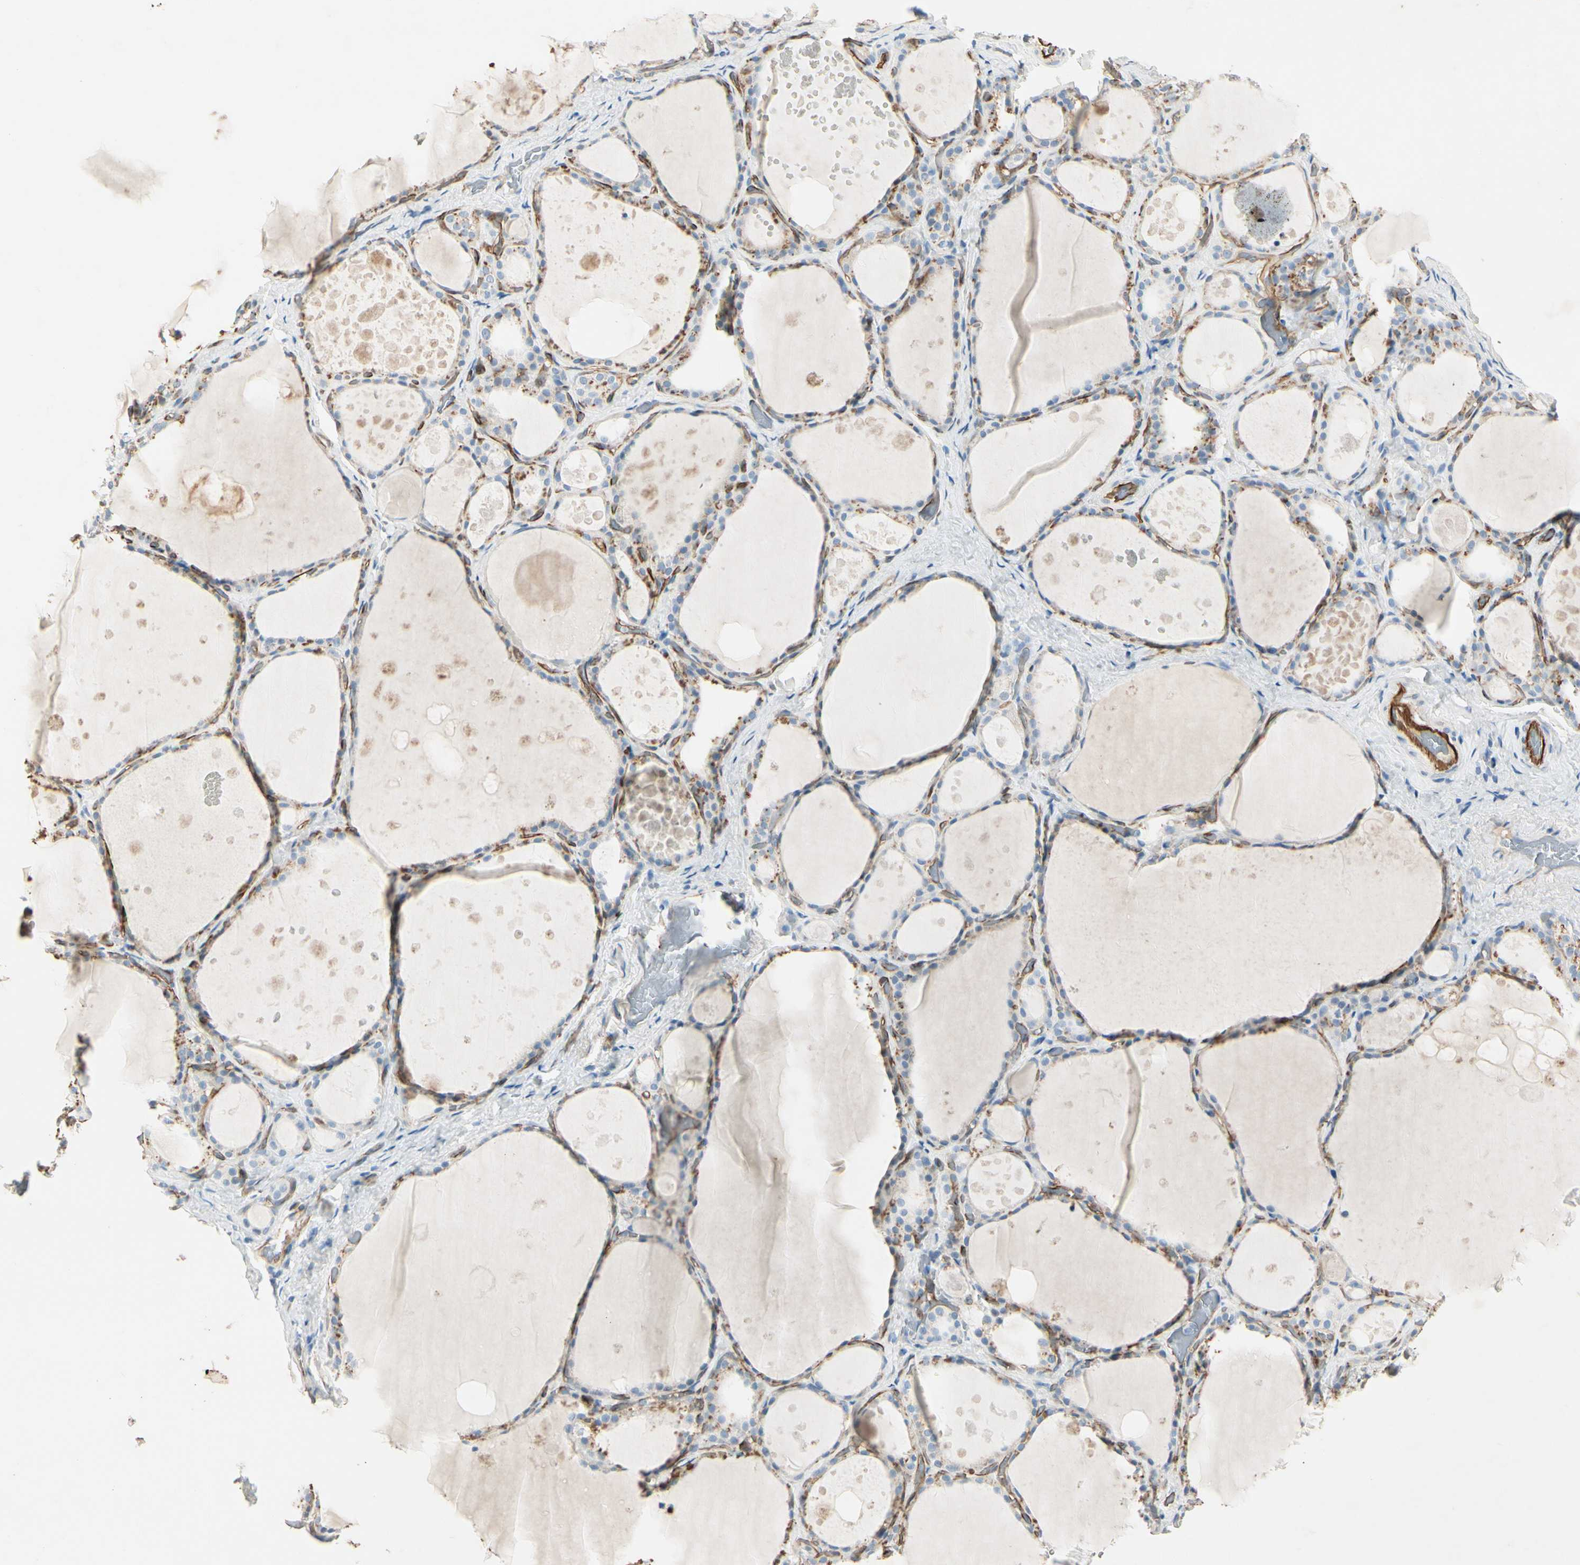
{"staining": {"intensity": "moderate", "quantity": "<25%", "location": "cytoplasmic/membranous"}, "tissue": "thyroid gland", "cell_type": "Glandular cells", "image_type": "normal", "snomed": [{"axis": "morphology", "description": "Normal tissue, NOS"}, {"axis": "topography", "description": "Thyroid gland"}], "caption": "Glandular cells reveal low levels of moderate cytoplasmic/membranous positivity in approximately <25% of cells in benign human thyroid gland. The protein of interest is stained brown, and the nuclei are stained in blue (DAB (3,3'-diaminobenzidine) IHC with brightfield microscopy, high magnification).", "gene": "CD93", "patient": {"sex": "male", "age": 61}}